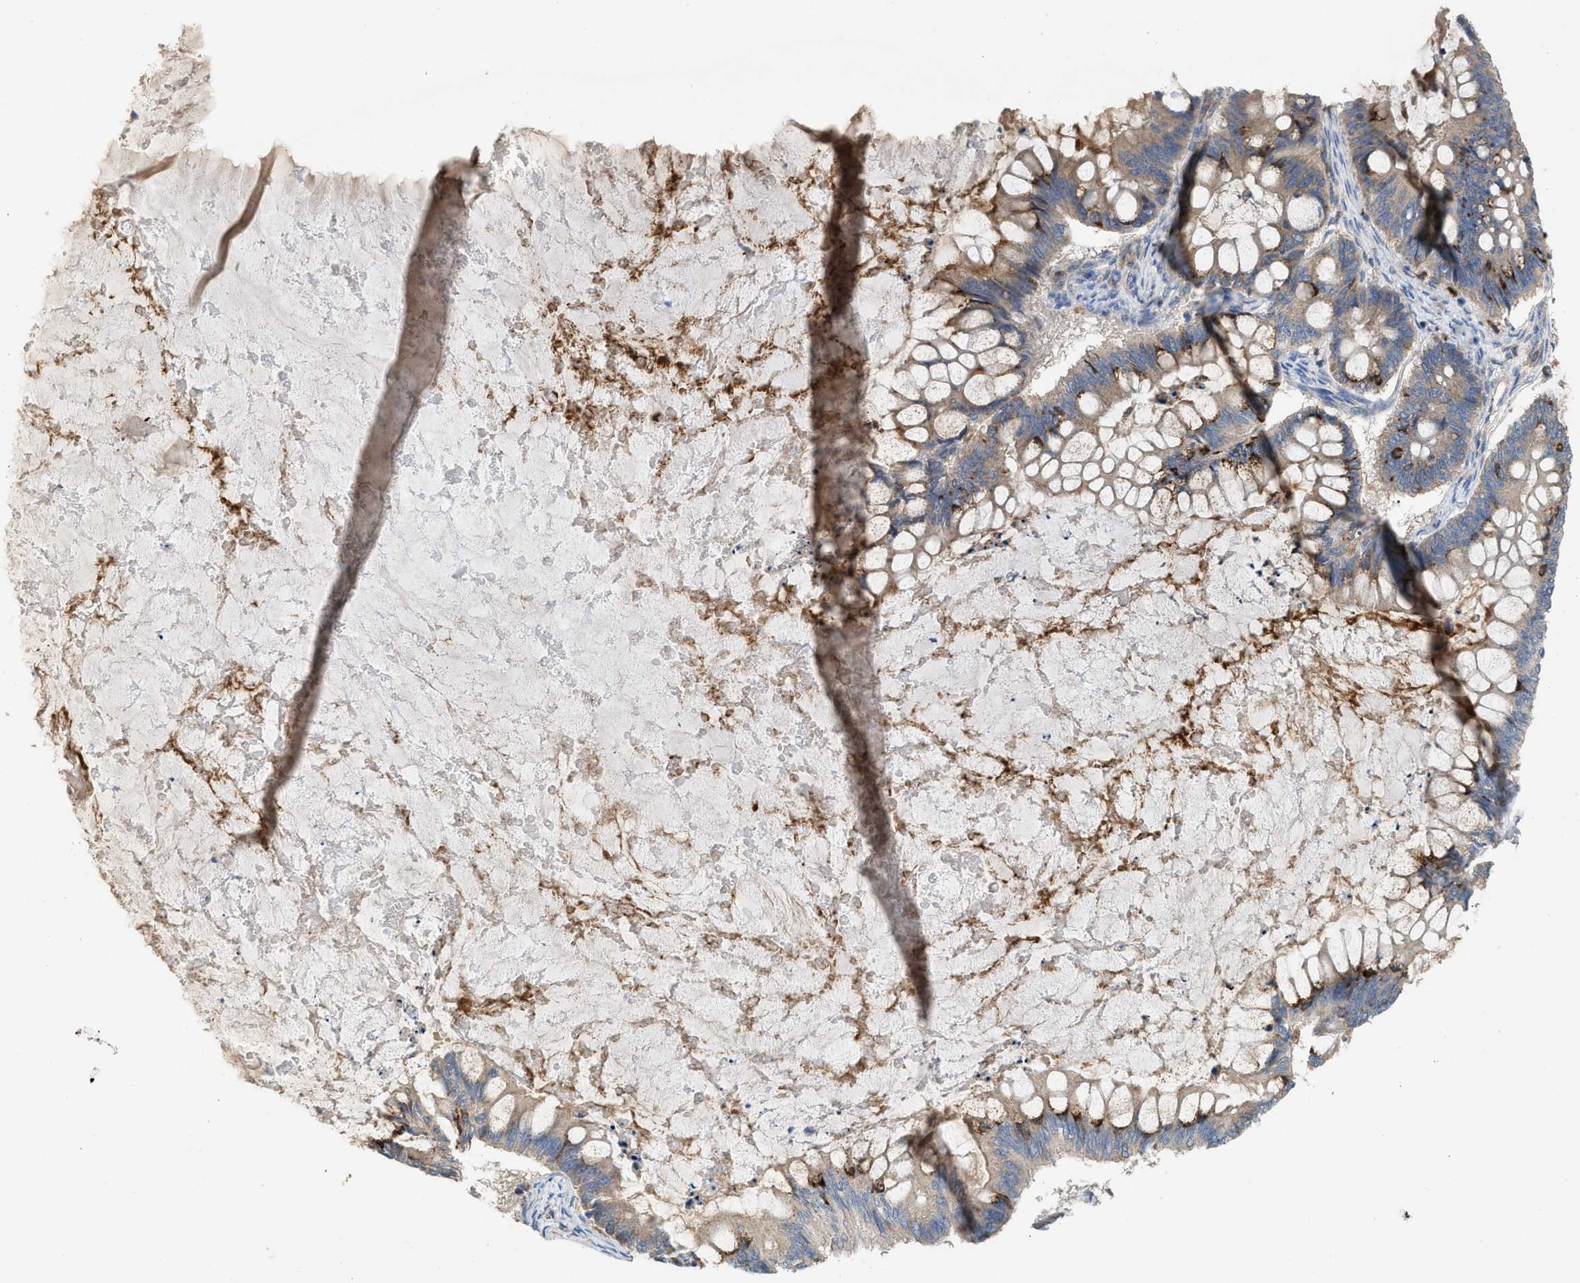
{"staining": {"intensity": "weak", "quantity": "<25%", "location": "cytoplasmic/membranous"}, "tissue": "ovarian cancer", "cell_type": "Tumor cells", "image_type": "cancer", "snomed": [{"axis": "morphology", "description": "Cystadenocarcinoma, mucinous, NOS"}, {"axis": "topography", "description": "Ovary"}], "caption": "Immunohistochemical staining of ovarian cancer (mucinous cystadenocarcinoma) reveals no significant positivity in tumor cells.", "gene": "AOAH", "patient": {"sex": "female", "age": 61}}